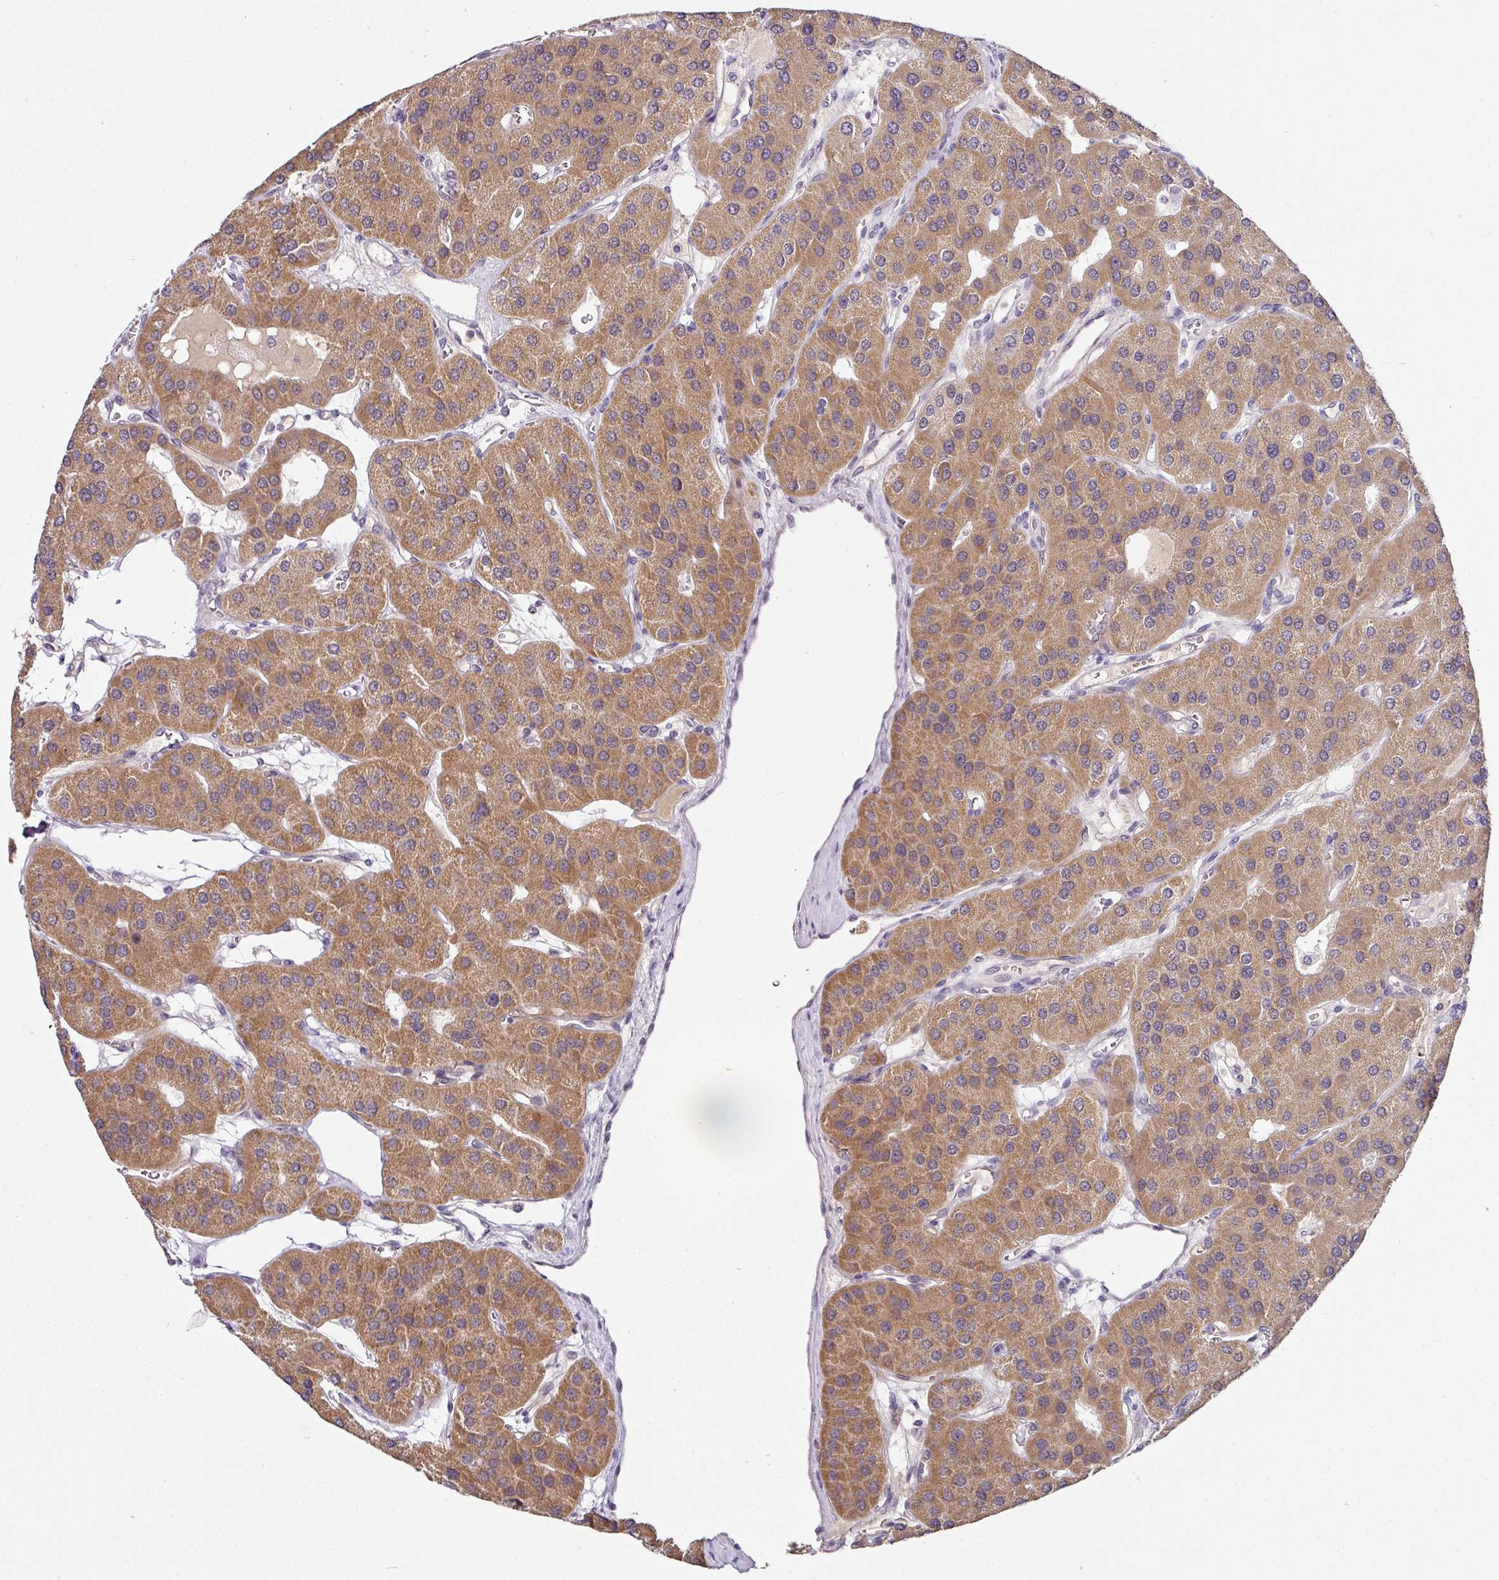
{"staining": {"intensity": "moderate", "quantity": ">75%", "location": "cytoplasmic/membranous"}, "tissue": "parathyroid gland", "cell_type": "Glandular cells", "image_type": "normal", "snomed": [{"axis": "morphology", "description": "Normal tissue, NOS"}, {"axis": "morphology", "description": "Adenoma, NOS"}, {"axis": "topography", "description": "Parathyroid gland"}], "caption": "Brown immunohistochemical staining in benign human parathyroid gland displays moderate cytoplasmic/membranous positivity in about >75% of glandular cells.", "gene": "NAPSA", "patient": {"sex": "female", "age": 86}}